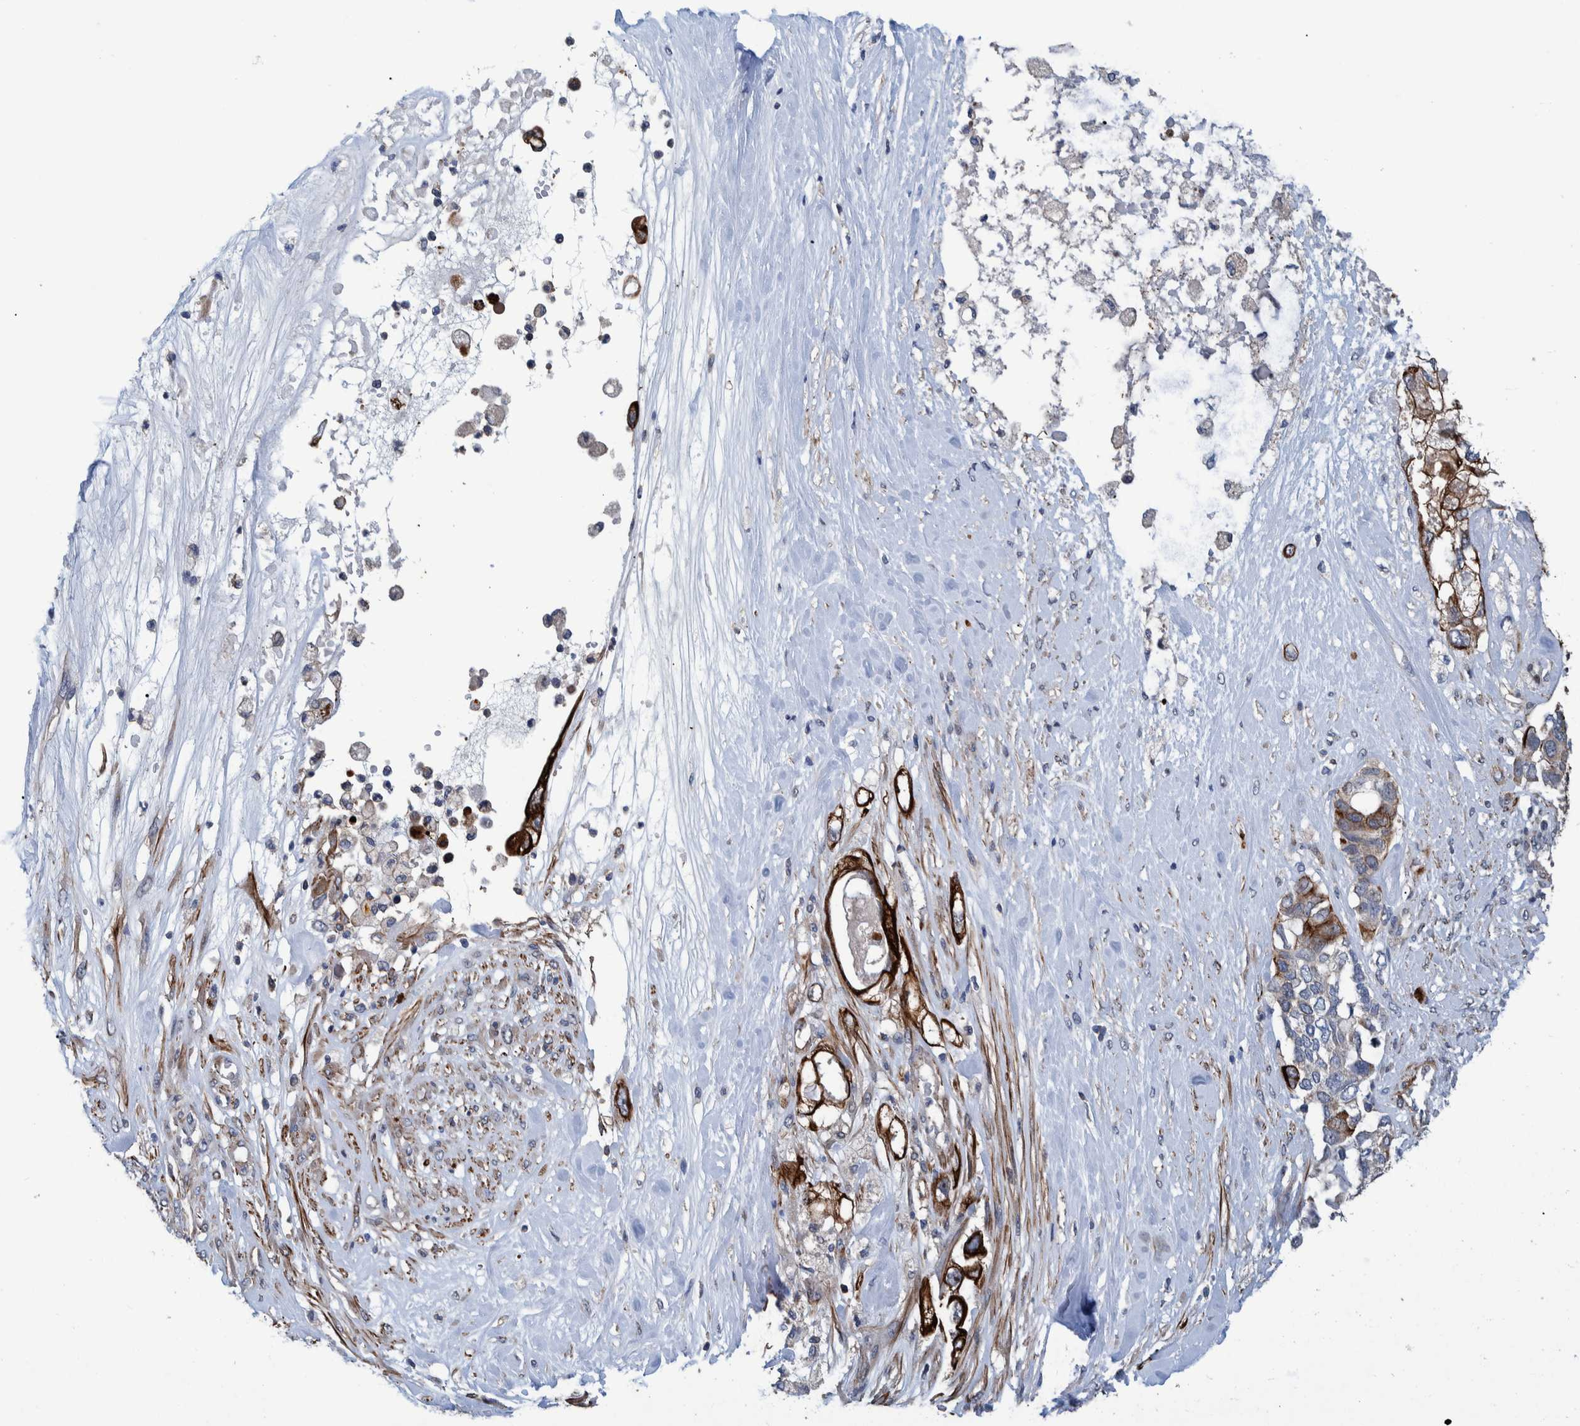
{"staining": {"intensity": "strong", "quantity": ">75%", "location": "cytoplasmic/membranous"}, "tissue": "pancreatic cancer", "cell_type": "Tumor cells", "image_type": "cancer", "snomed": [{"axis": "morphology", "description": "Adenocarcinoma, NOS"}, {"axis": "topography", "description": "Pancreas"}], "caption": "Tumor cells show strong cytoplasmic/membranous positivity in about >75% of cells in pancreatic adenocarcinoma. Ihc stains the protein of interest in brown and the nuclei are stained blue.", "gene": "MKS1", "patient": {"sex": "female", "age": 56}}